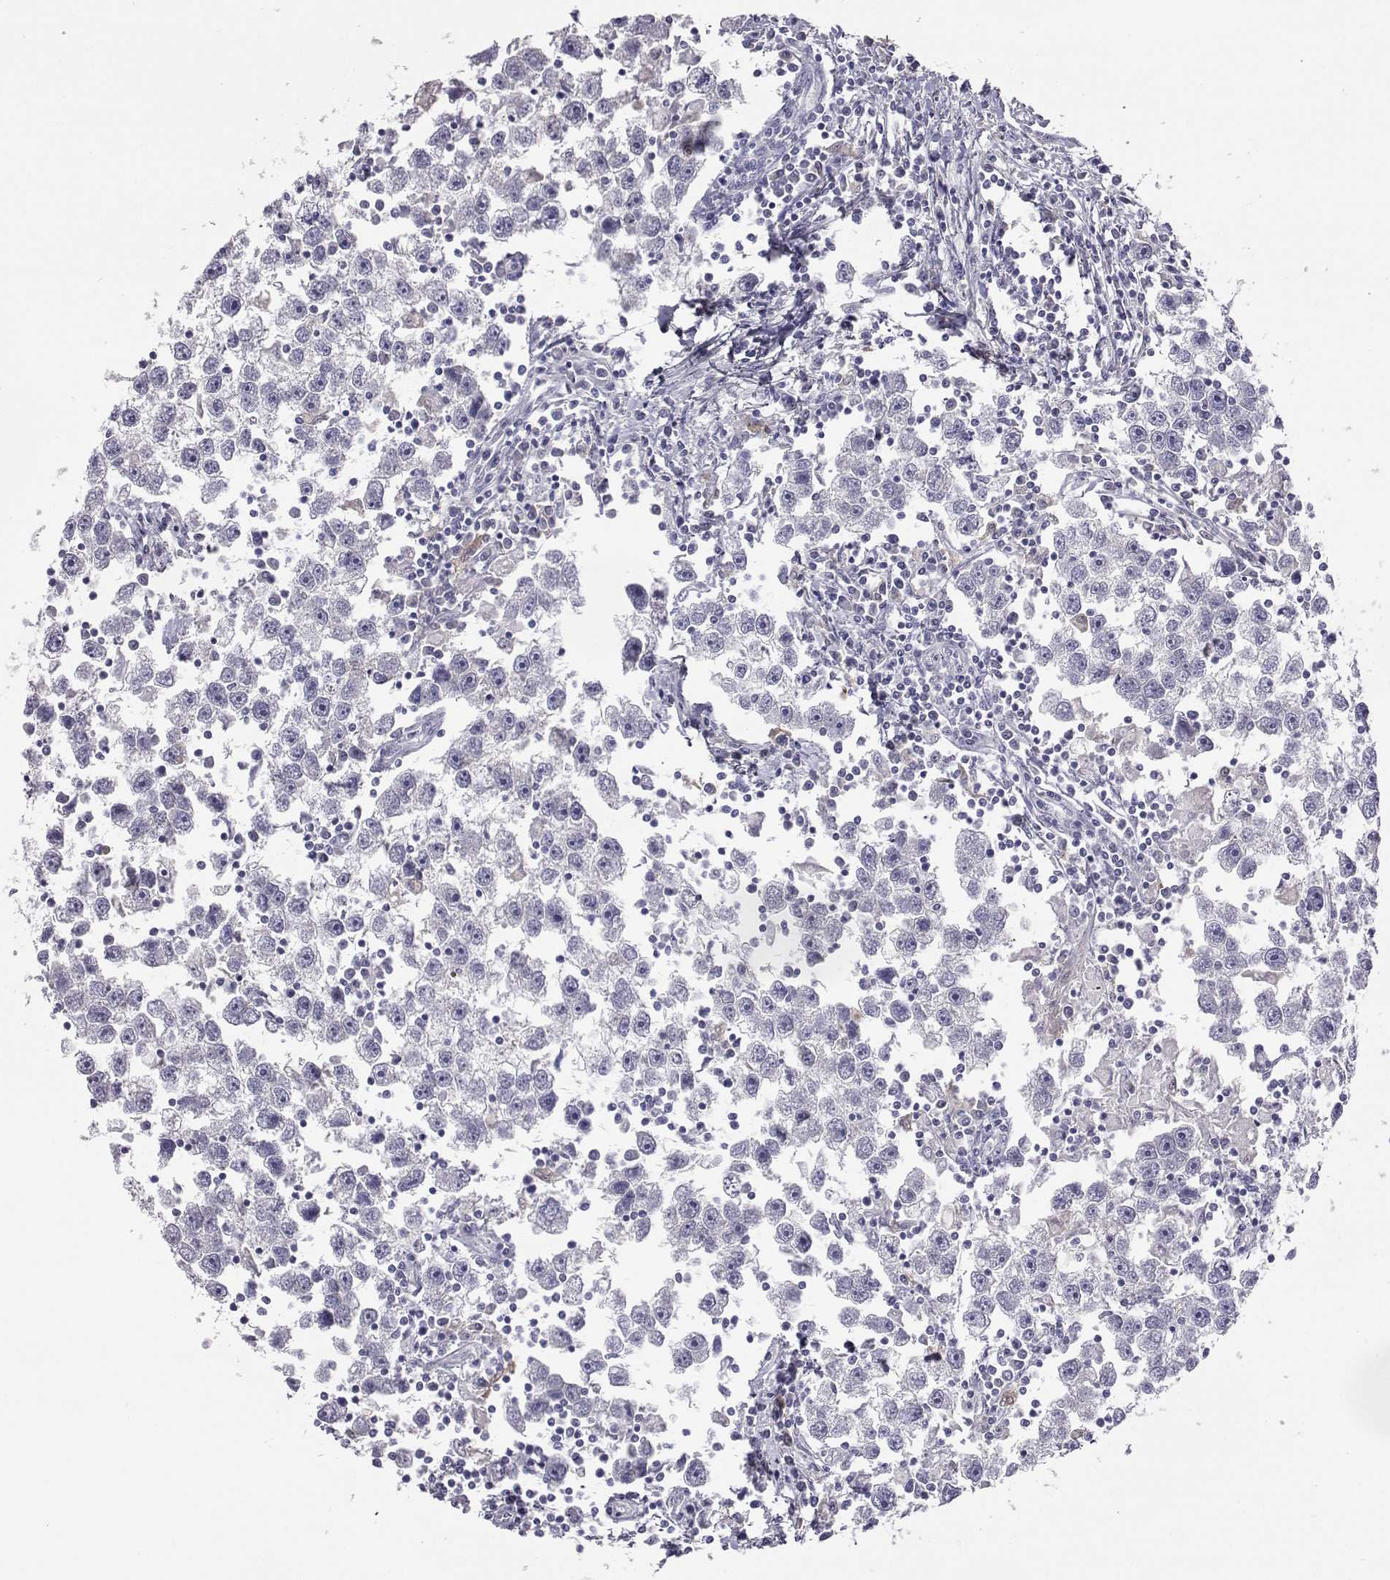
{"staining": {"intensity": "negative", "quantity": "none", "location": "none"}, "tissue": "testis cancer", "cell_type": "Tumor cells", "image_type": "cancer", "snomed": [{"axis": "morphology", "description": "Seminoma, NOS"}, {"axis": "topography", "description": "Testis"}], "caption": "Testis seminoma stained for a protein using IHC exhibits no positivity tumor cells.", "gene": "AKR1B1", "patient": {"sex": "male", "age": 30}}